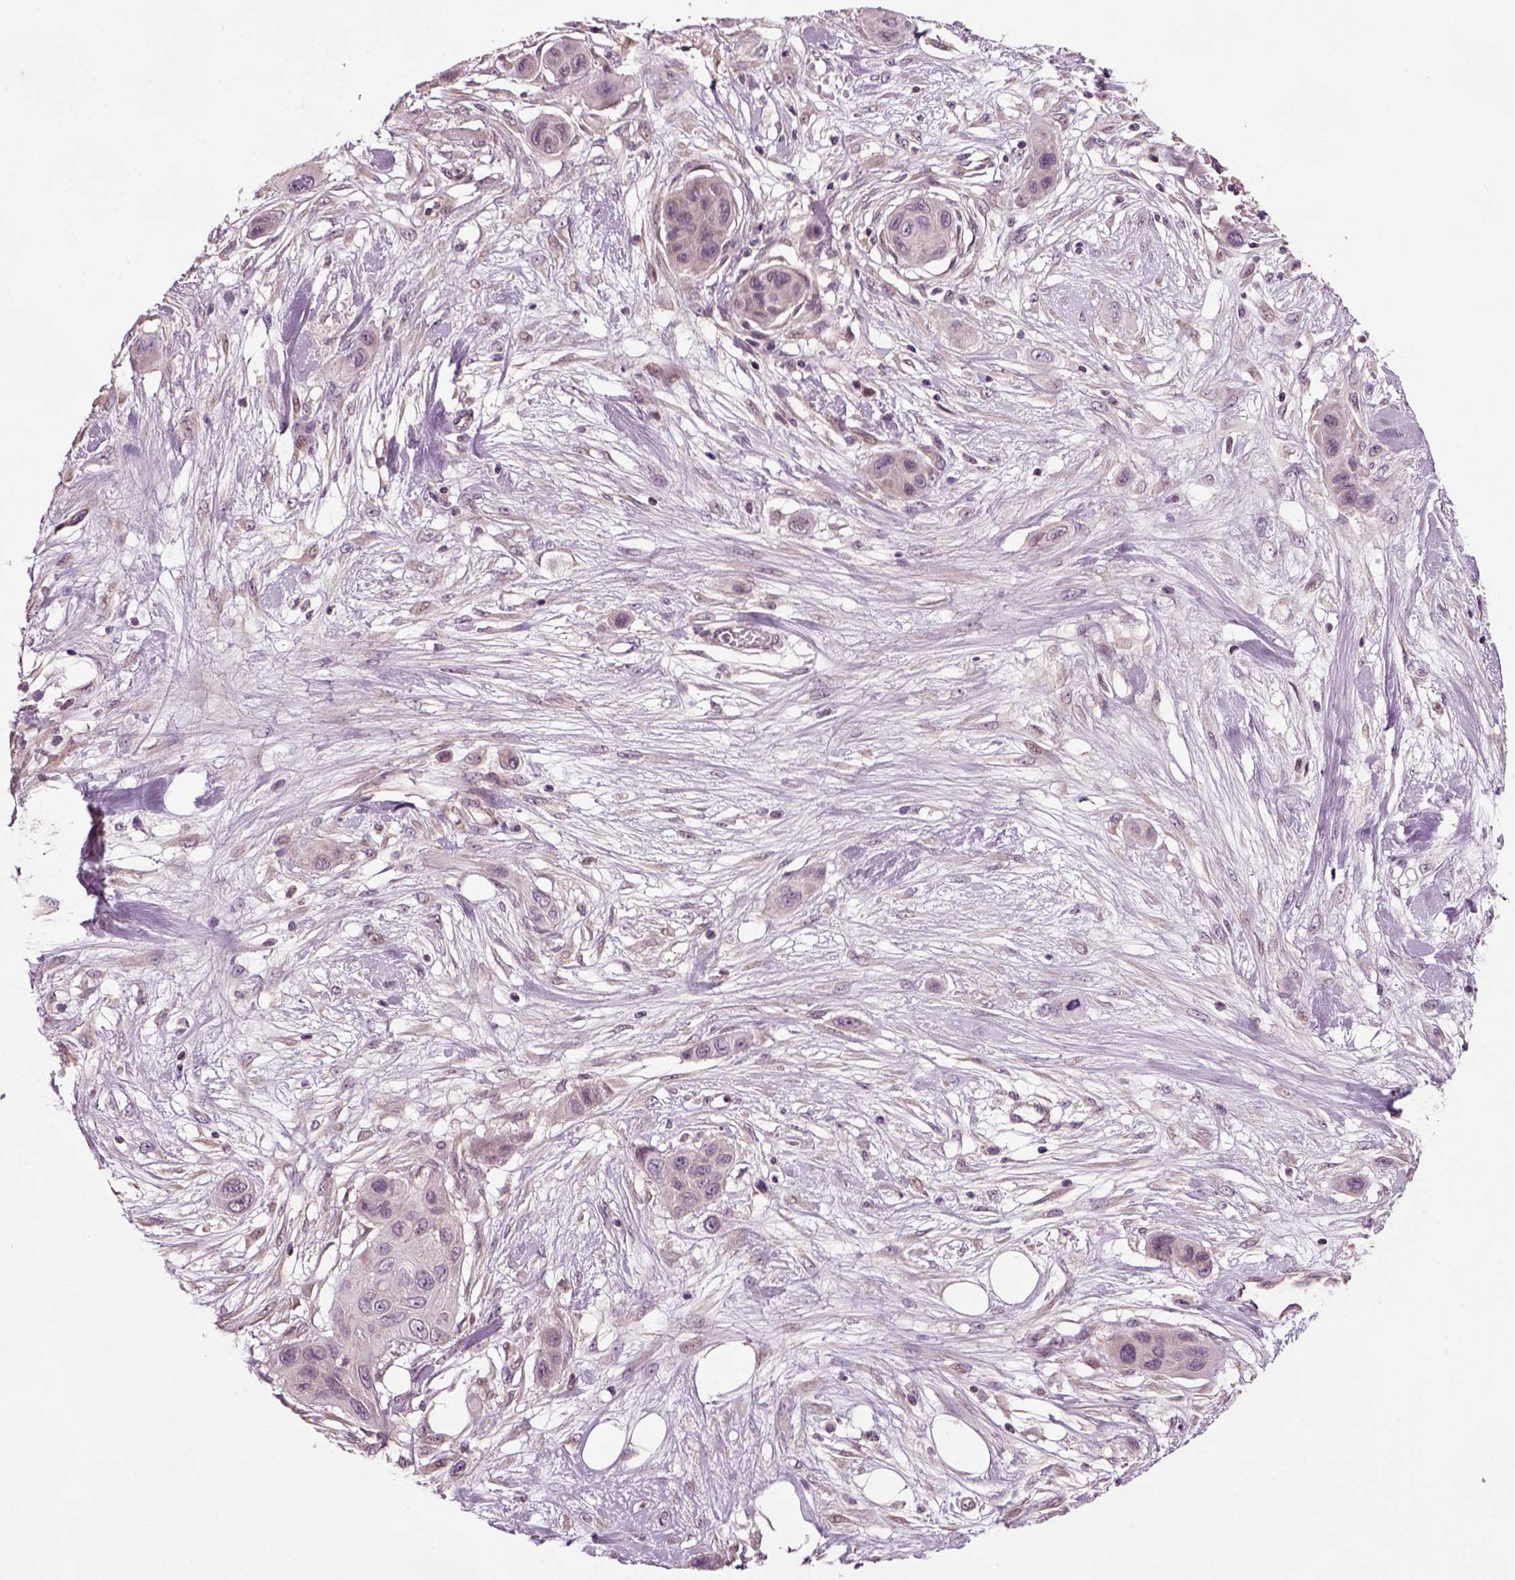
{"staining": {"intensity": "negative", "quantity": "none", "location": "none"}, "tissue": "skin cancer", "cell_type": "Tumor cells", "image_type": "cancer", "snomed": [{"axis": "morphology", "description": "Squamous cell carcinoma, NOS"}, {"axis": "topography", "description": "Skin"}], "caption": "This is an immunohistochemistry (IHC) histopathology image of human squamous cell carcinoma (skin). There is no staining in tumor cells.", "gene": "HAGHL", "patient": {"sex": "male", "age": 79}}